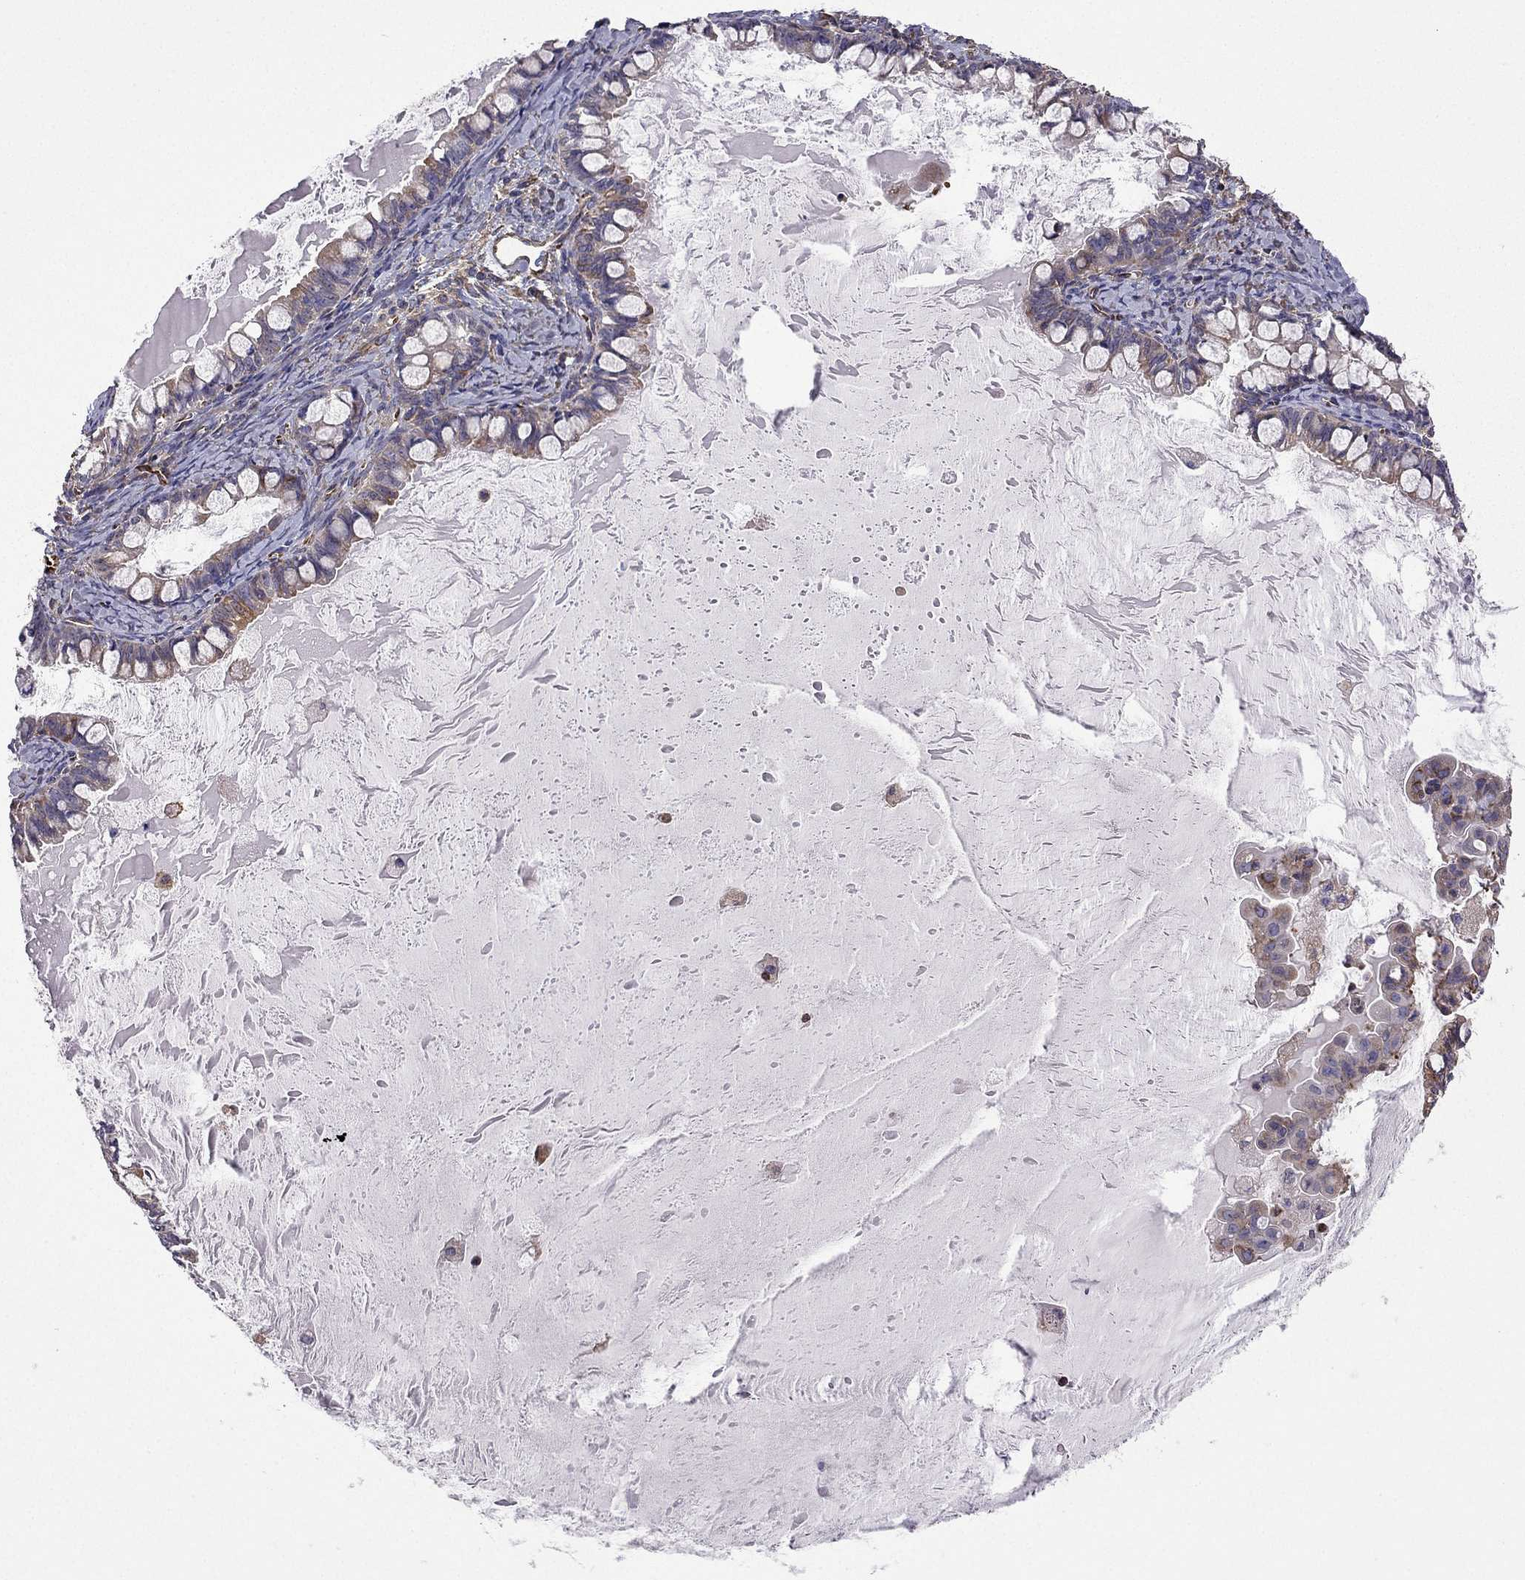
{"staining": {"intensity": "moderate", "quantity": ">75%", "location": "cytoplasmic/membranous"}, "tissue": "ovarian cancer", "cell_type": "Tumor cells", "image_type": "cancer", "snomed": [{"axis": "morphology", "description": "Cystadenocarcinoma, mucinous, NOS"}, {"axis": "topography", "description": "Ovary"}], "caption": "The histopathology image demonstrates staining of ovarian cancer (mucinous cystadenocarcinoma), revealing moderate cytoplasmic/membranous protein positivity (brown color) within tumor cells. Using DAB (brown) and hematoxylin (blue) stains, captured at high magnification using brightfield microscopy.", "gene": "MAP4", "patient": {"sex": "female", "age": 63}}